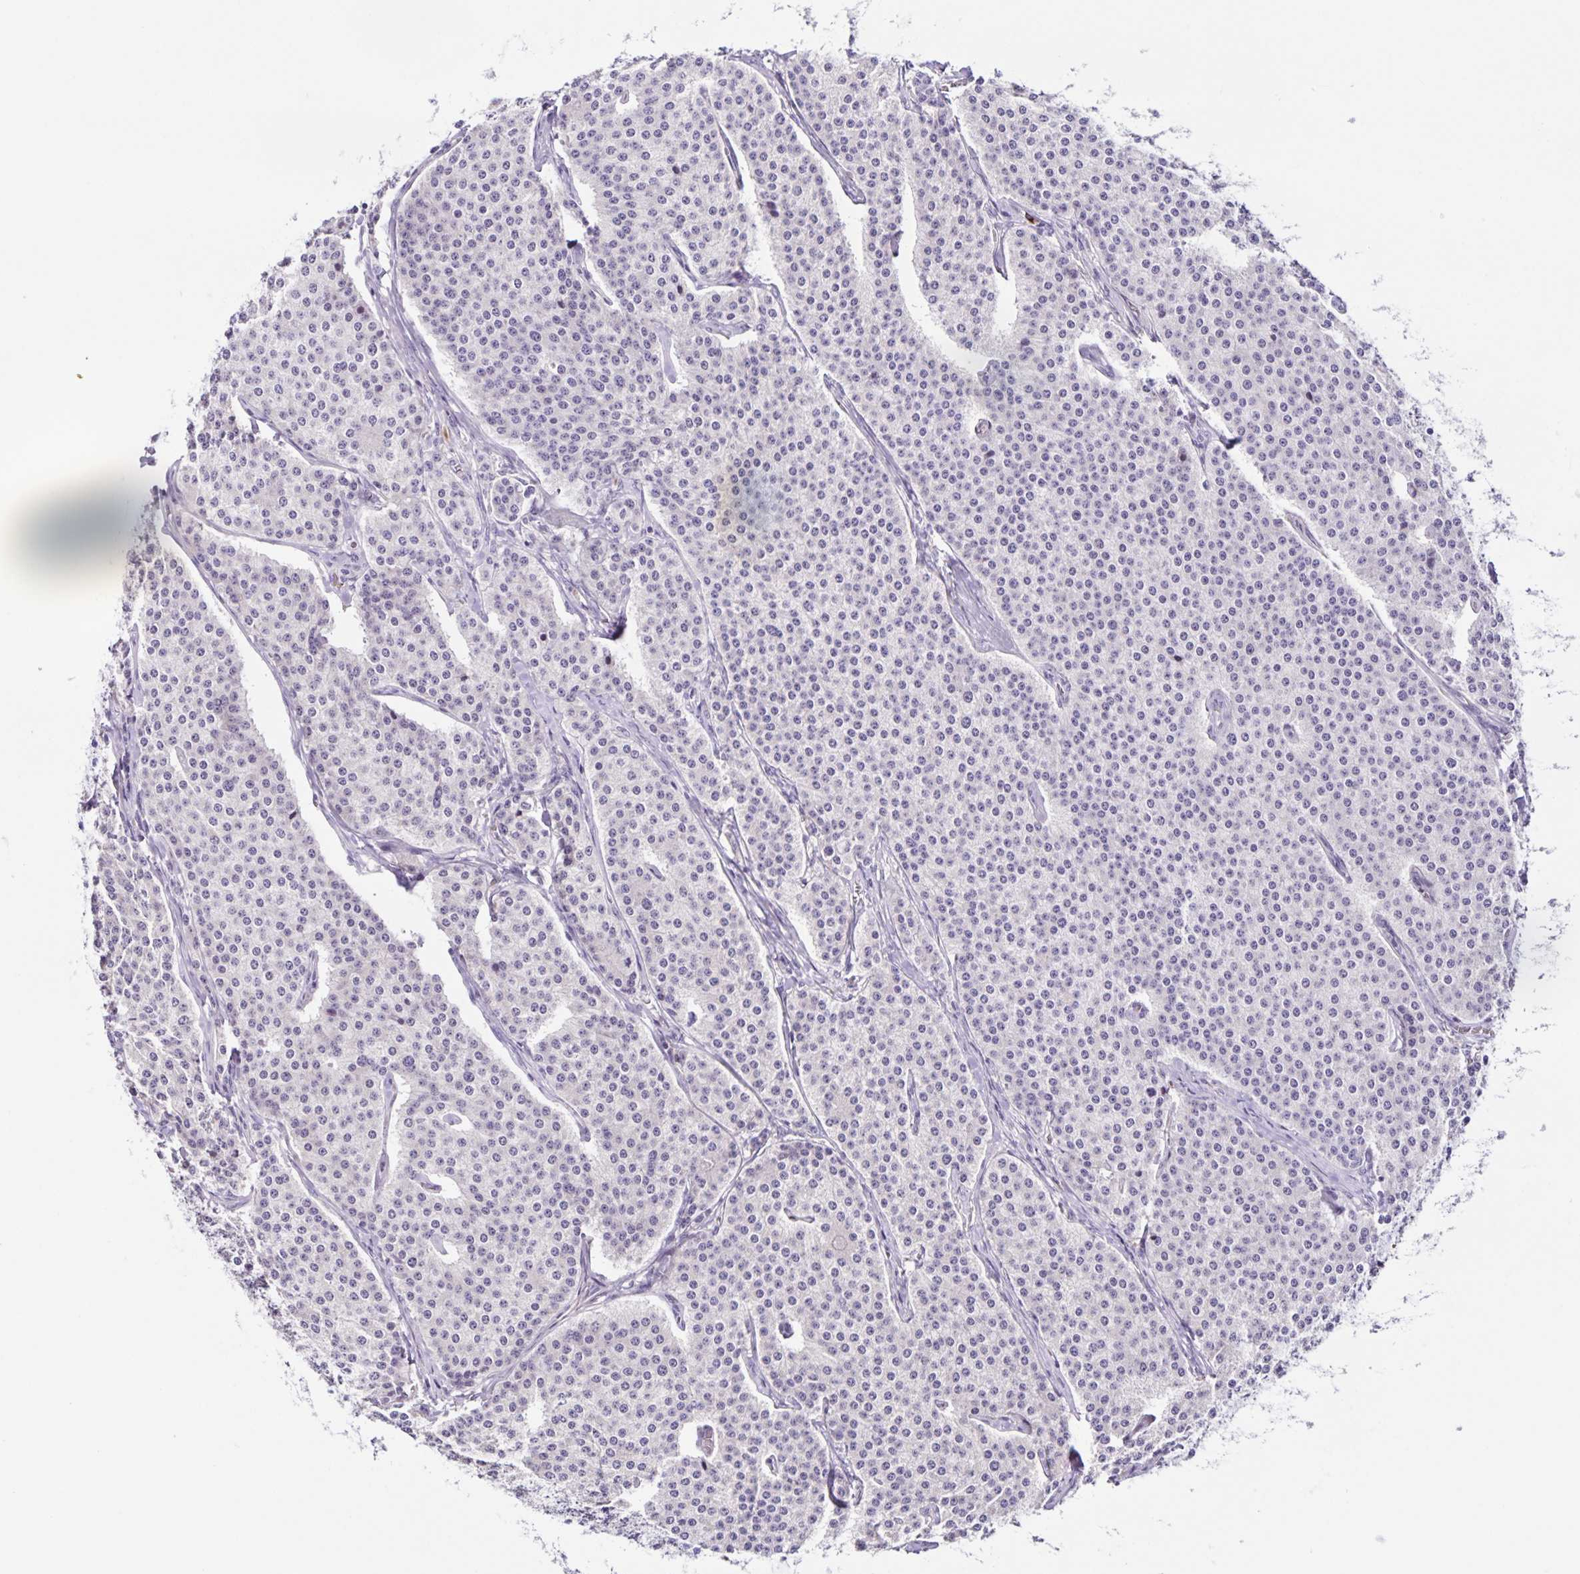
{"staining": {"intensity": "negative", "quantity": "none", "location": "none"}, "tissue": "carcinoid", "cell_type": "Tumor cells", "image_type": "cancer", "snomed": [{"axis": "morphology", "description": "Carcinoid, malignant, NOS"}, {"axis": "topography", "description": "Small intestine"}], "caption": "High magnification brightfield microscopy of carcinoid stained with DAB (brown) and counterstained with hematoxylin (blue): tumor cells show no significant expression. (Immunohistochemistry, brightfield microscopy, high magnification).", "gene": "RNFT2", "patient": {"sex": "female", "age": 64}}